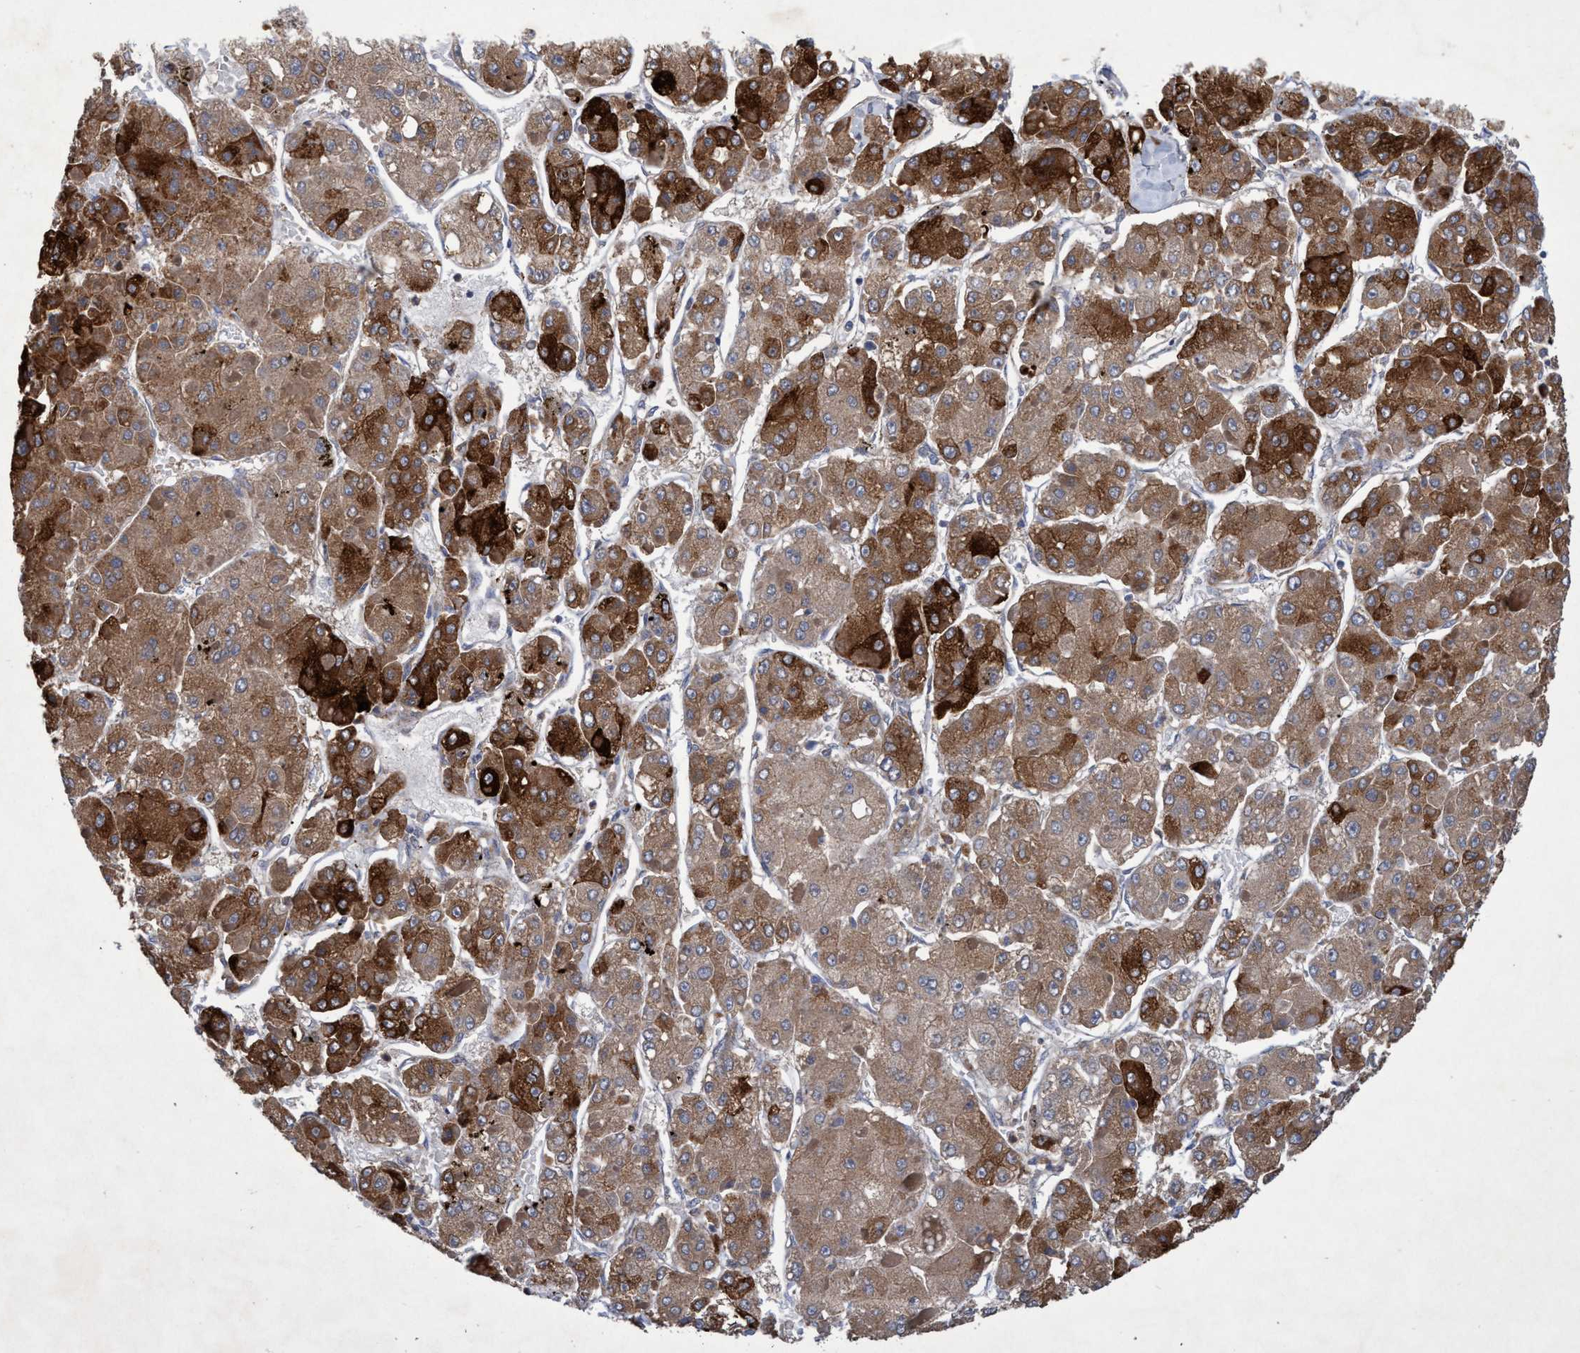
{"staining": {"intensity": "strong", "quantity": "25%-75%", "location": "cytoplasmic/membranous"}, "tissue": "liver cancer", "cell_type": "Tumor cells", "image_type": "cancer", "snomed": [{"axis": "morphology", "description": "Carcinoma, Hepatocellular, NOS"}, {"axis": "topography", "description": "Liver"}], "caption": "DAB (3,3'-diaminobenzidine) immunohistochemical staining of liver cancer (hepatocellular carcinoma) shows strong cytoplasmic/membranous protein staining in about 25%-75% of tumor cells. The protein of interest is stained brown, and the nuclei are stained in blue (DAB (3,3'-diaminobenzidine) IHC with brightfield microscopy, high magnification).", "gene": "ZNF677", "patient": {"sex": "female", "age": 73}}